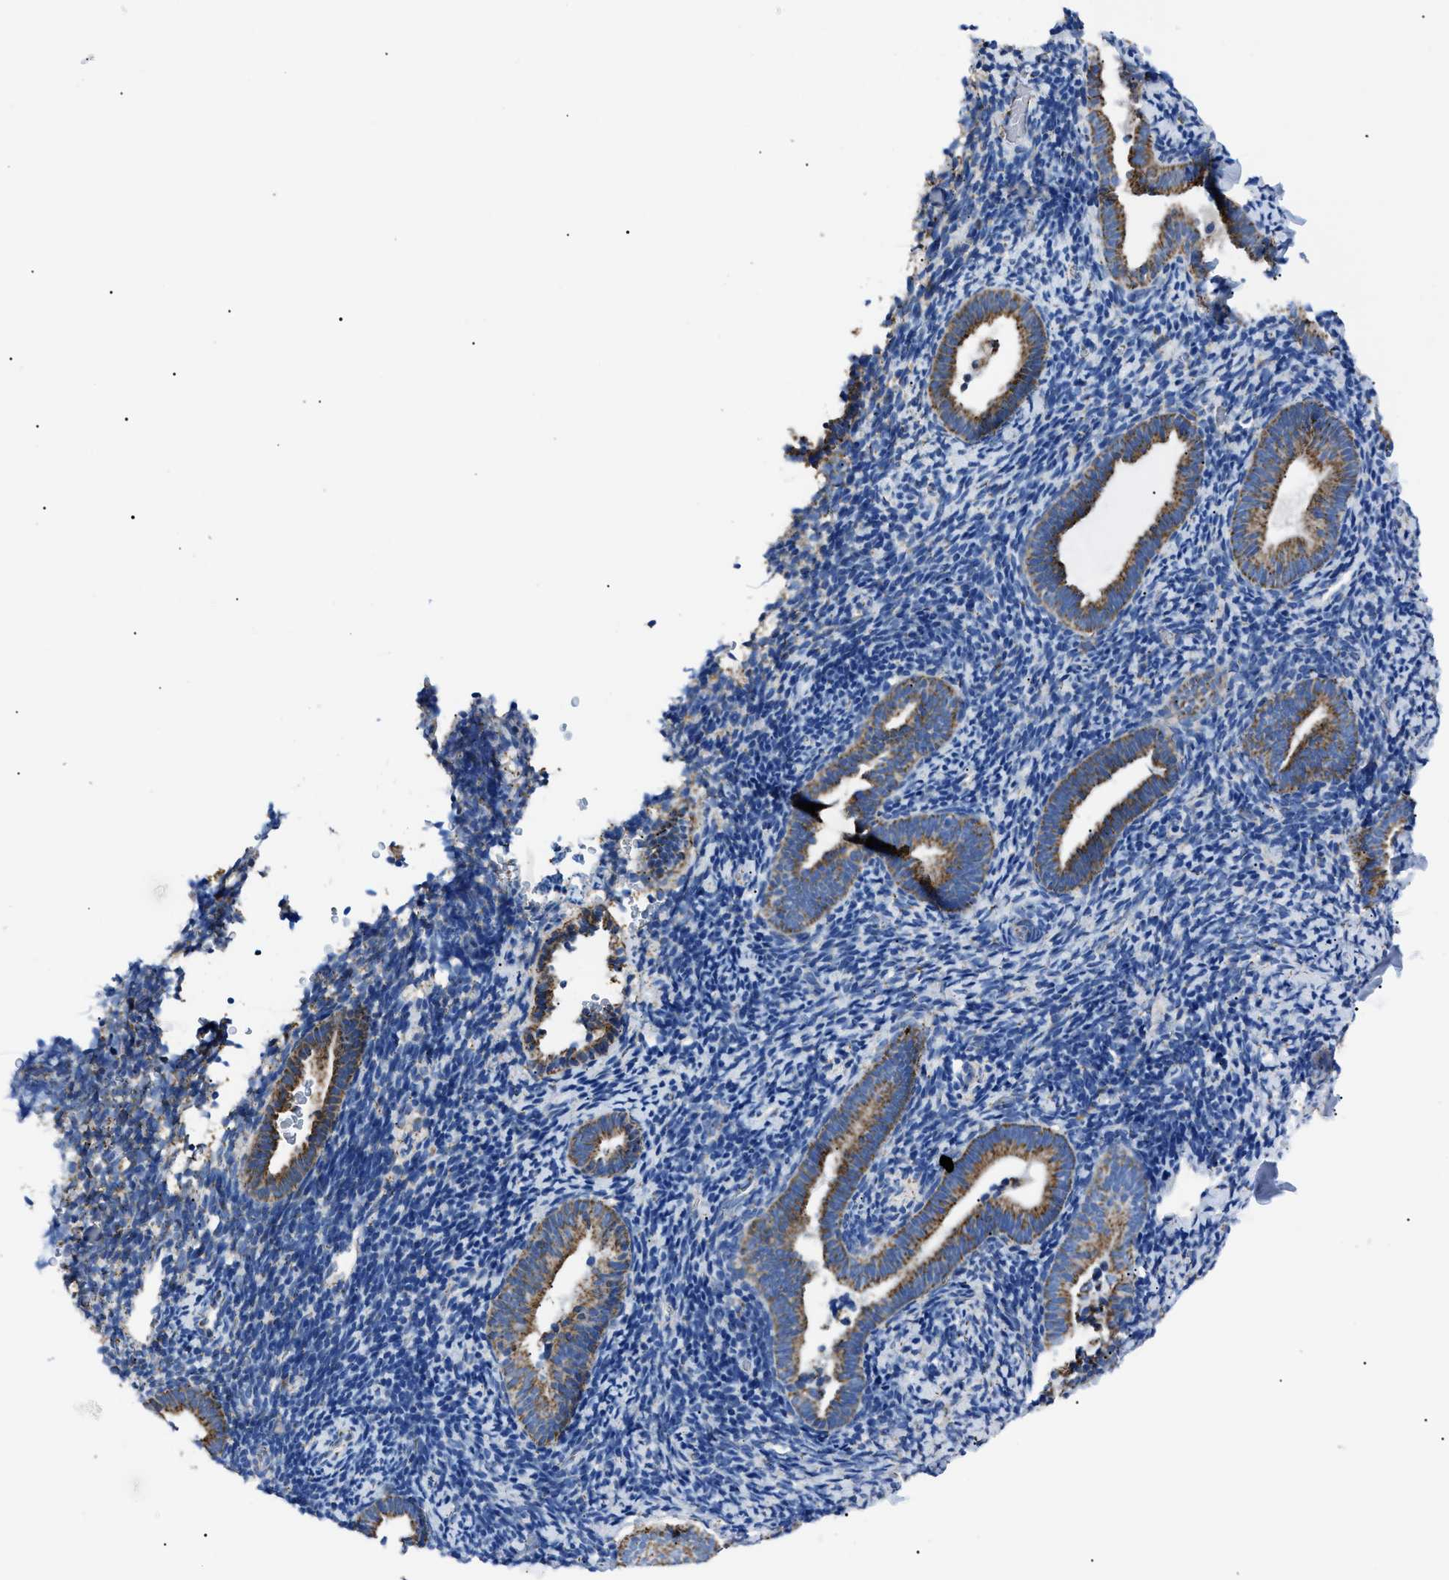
{"staining": {"intensity": "negative", "quantity": "none", "location": "none"}, "tissue": "endometrium", "cell_type": "Cells in endometrial stroma", "image_type": "normal", "snomed": [{"axis": "morphology", "description": "Normal tissue, NOS"}, {"axis": "topography", "description": "Endometrium"}], "caption": "Human endometrium stained for a protein using immunohistochemistry shows no staining in cells in endometrial stroma.", "gene": "PHB2", "patient": {"sex": "female", "age": 51}}